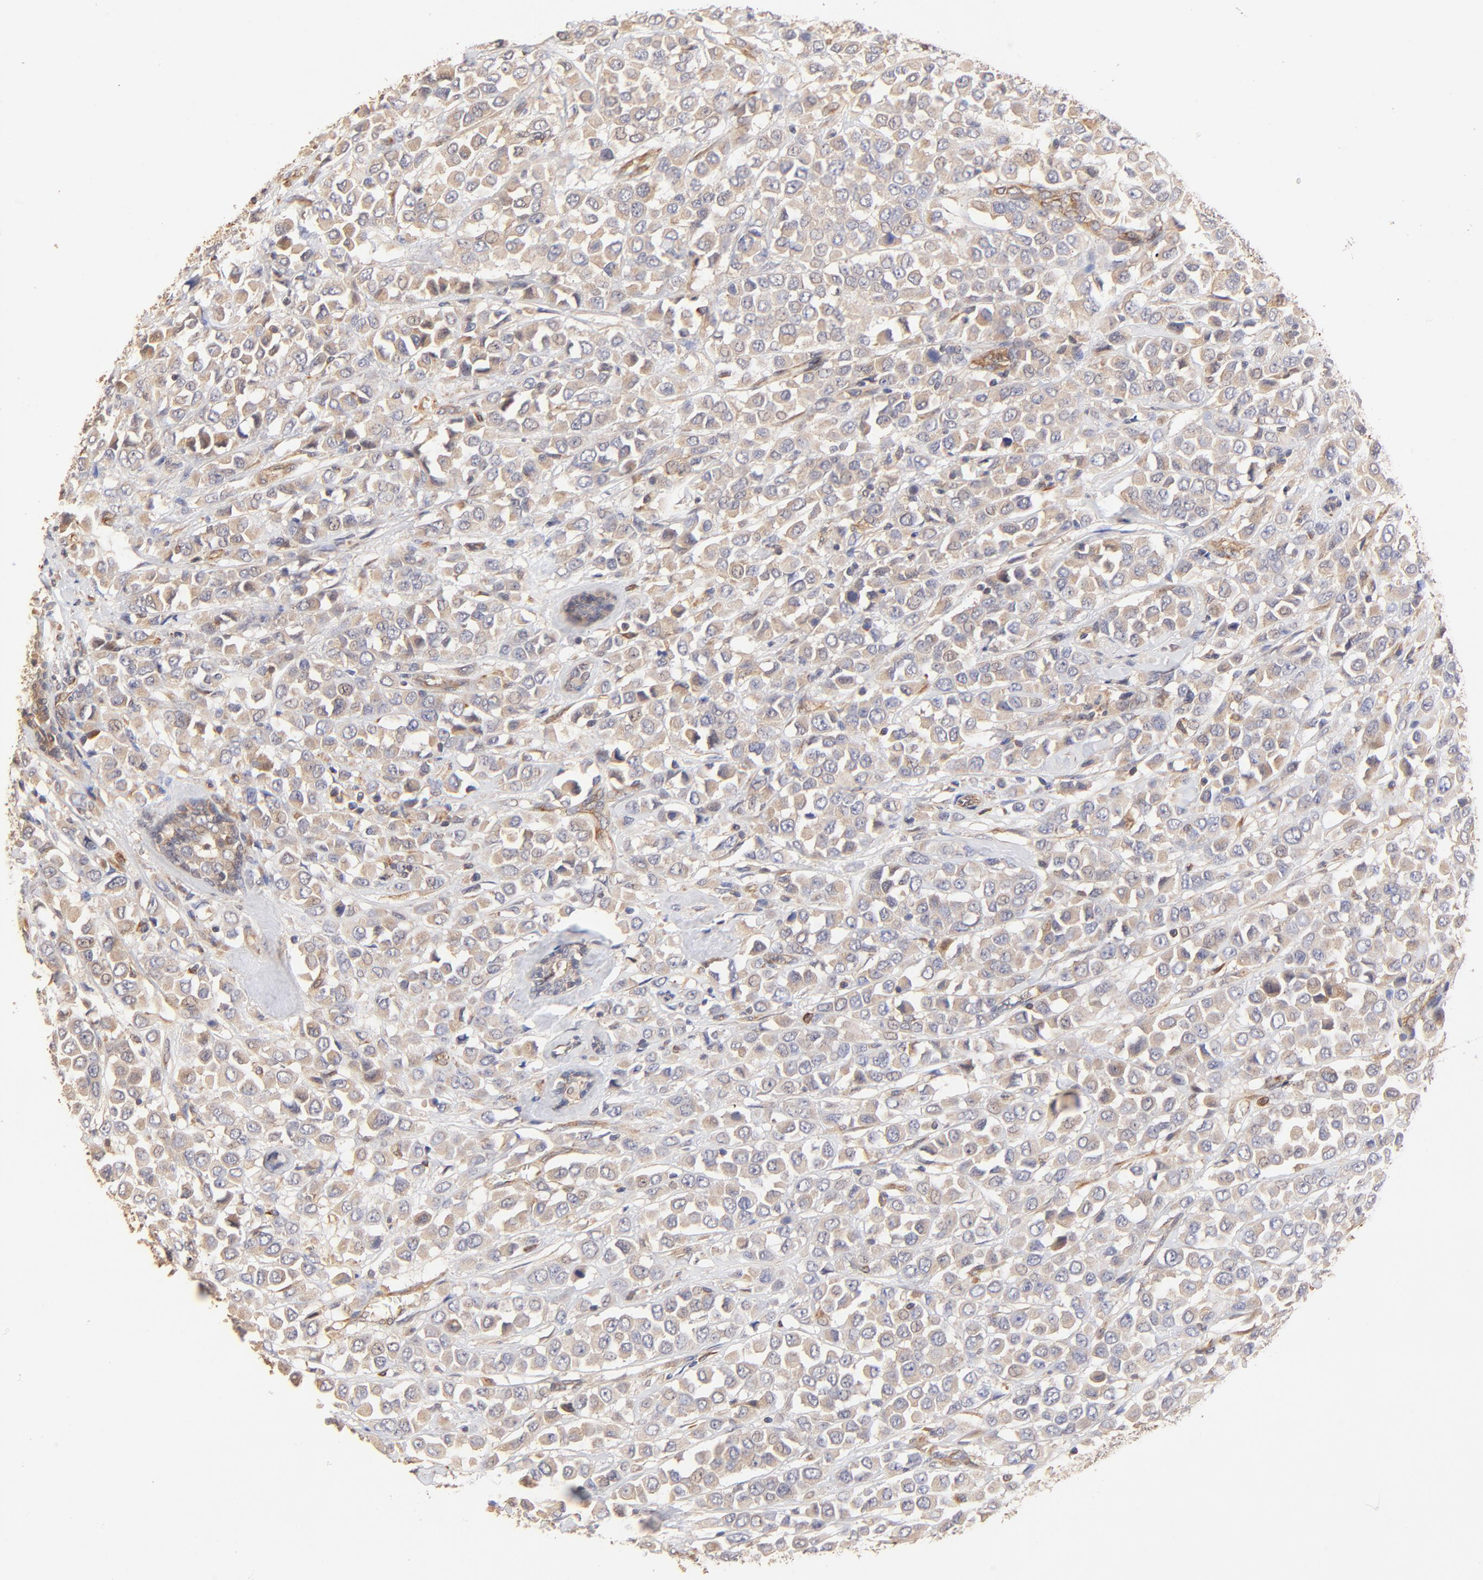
{"staining": {"intensity": "weak", "quantity": ">75%", "location": "cytoplasmic/membranous"}, "tissue": "breast cancer", "cell_type": "Tumor cells", "image_type": "cancer", "snomed": [{"axis": "morphology", "description": "Duct carcinoma"}, {"axis": "topography", "description": "Breast"}], "caption": "The image exhibits staining of breast cancer, revealing weak cytoplasmic/membranous protein positivity (brown color) within tumor cells.", "gene": "TNFAIP3", "patient": {"sex": "female", "age": 61}}